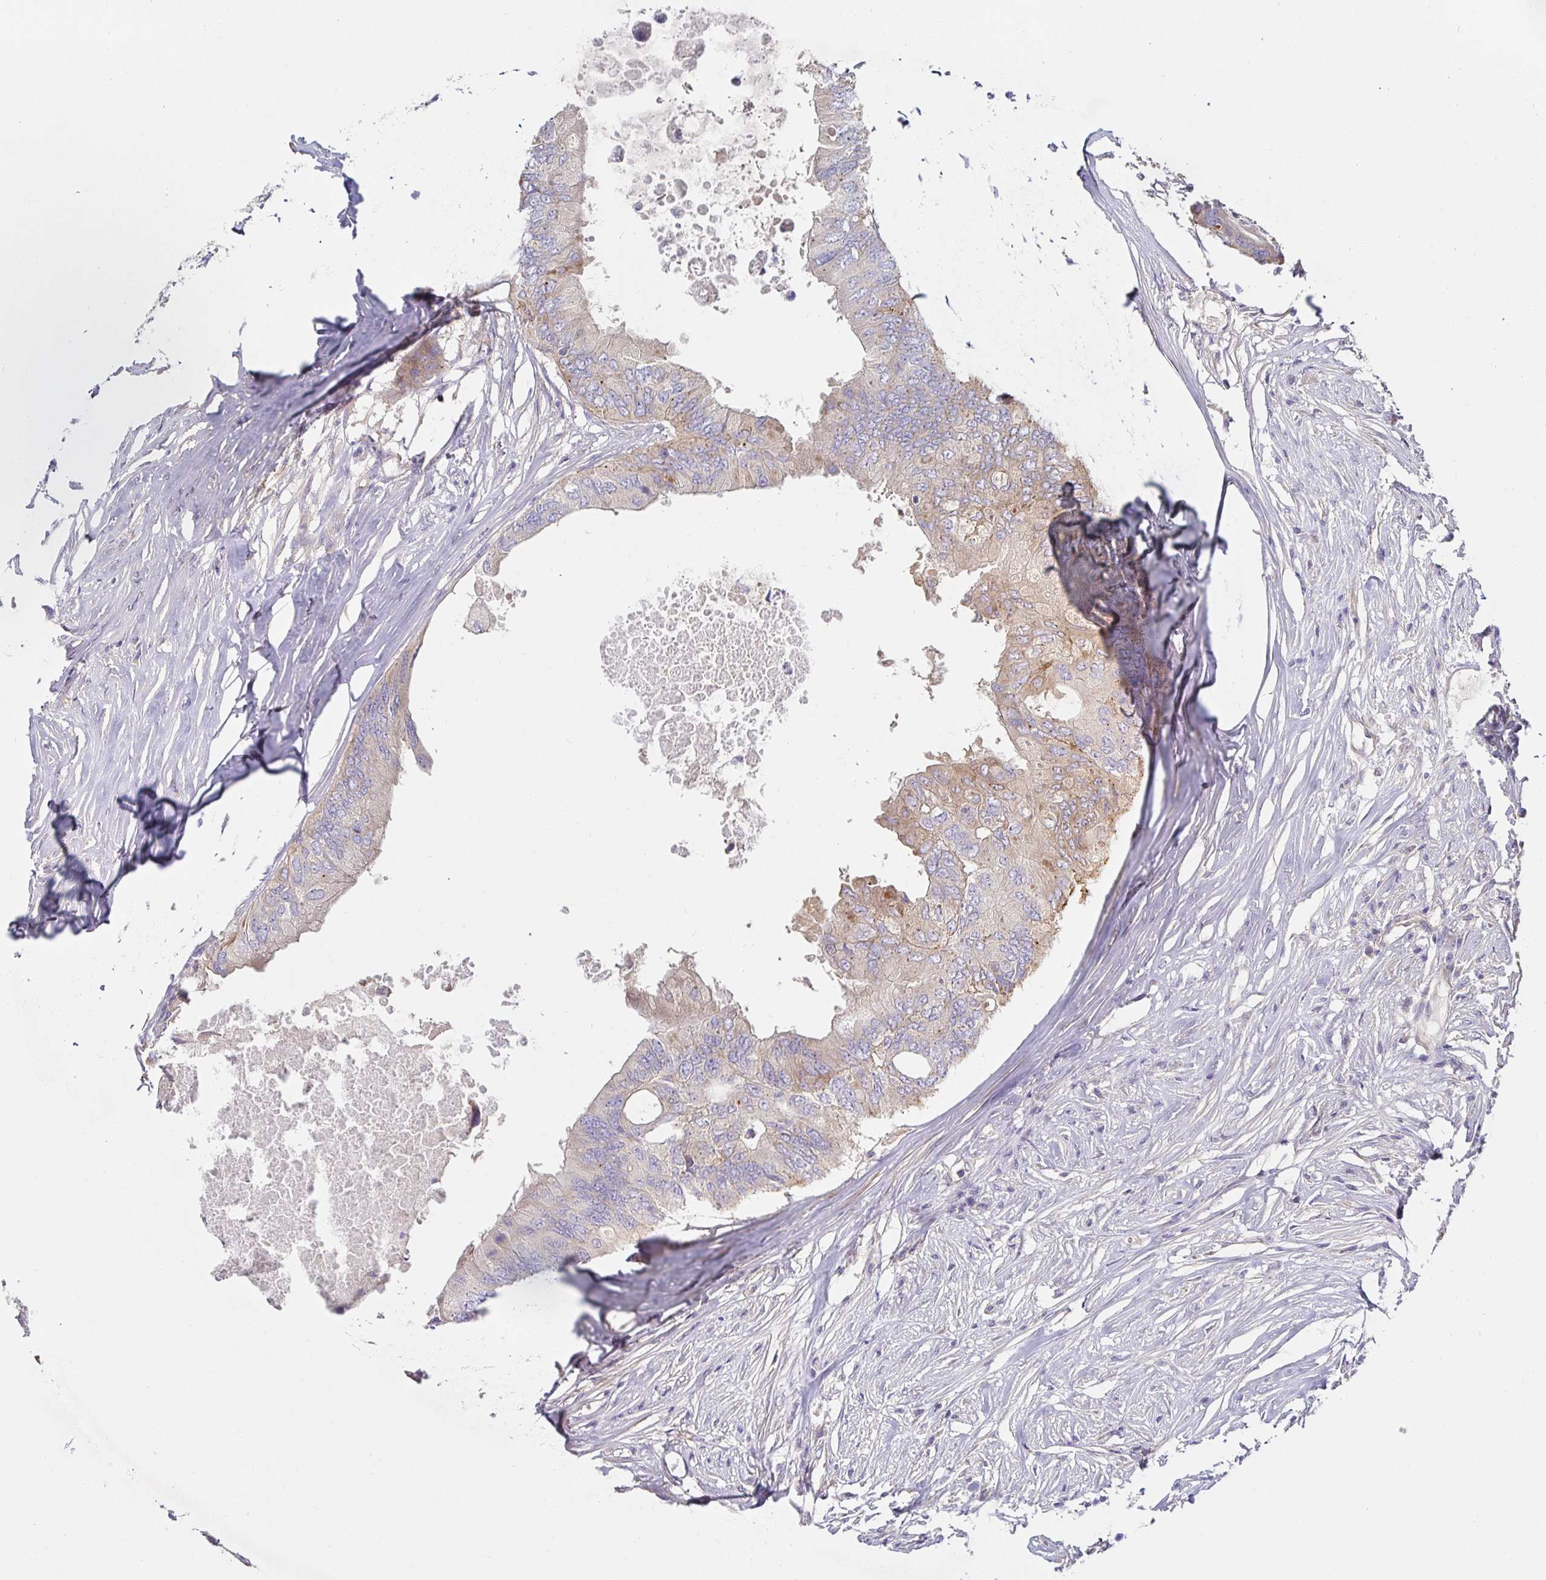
{"staining": {"intensity": "weak", "quantity": "25%-75%", "location": "cytoplasmic/membranous"}, "tissue": "colorectal cancer", "cell_type": "Tumor cells", "image_type": "cancer", "snomed": [{"axis": "morphology", "description": "Adenocarcinoma, NOS"}, {"axis": "topography", "description": "Colon"}], "caption": "An IHC image of tumor tissue is shown. Protein staining in brown shows weak cytoplasmic/membranous positivity in adenocarcinoma (colorectal) within tumor cells. The staining was performed using DAB (3,3'-diaminobenzidine) to visualize the protein expression in brown, while the nuclei were stained in blue with hematoxylin (Magnification: 20x).", "gene": "METTL22", "patient": {"sex": "male", "age": 71}}